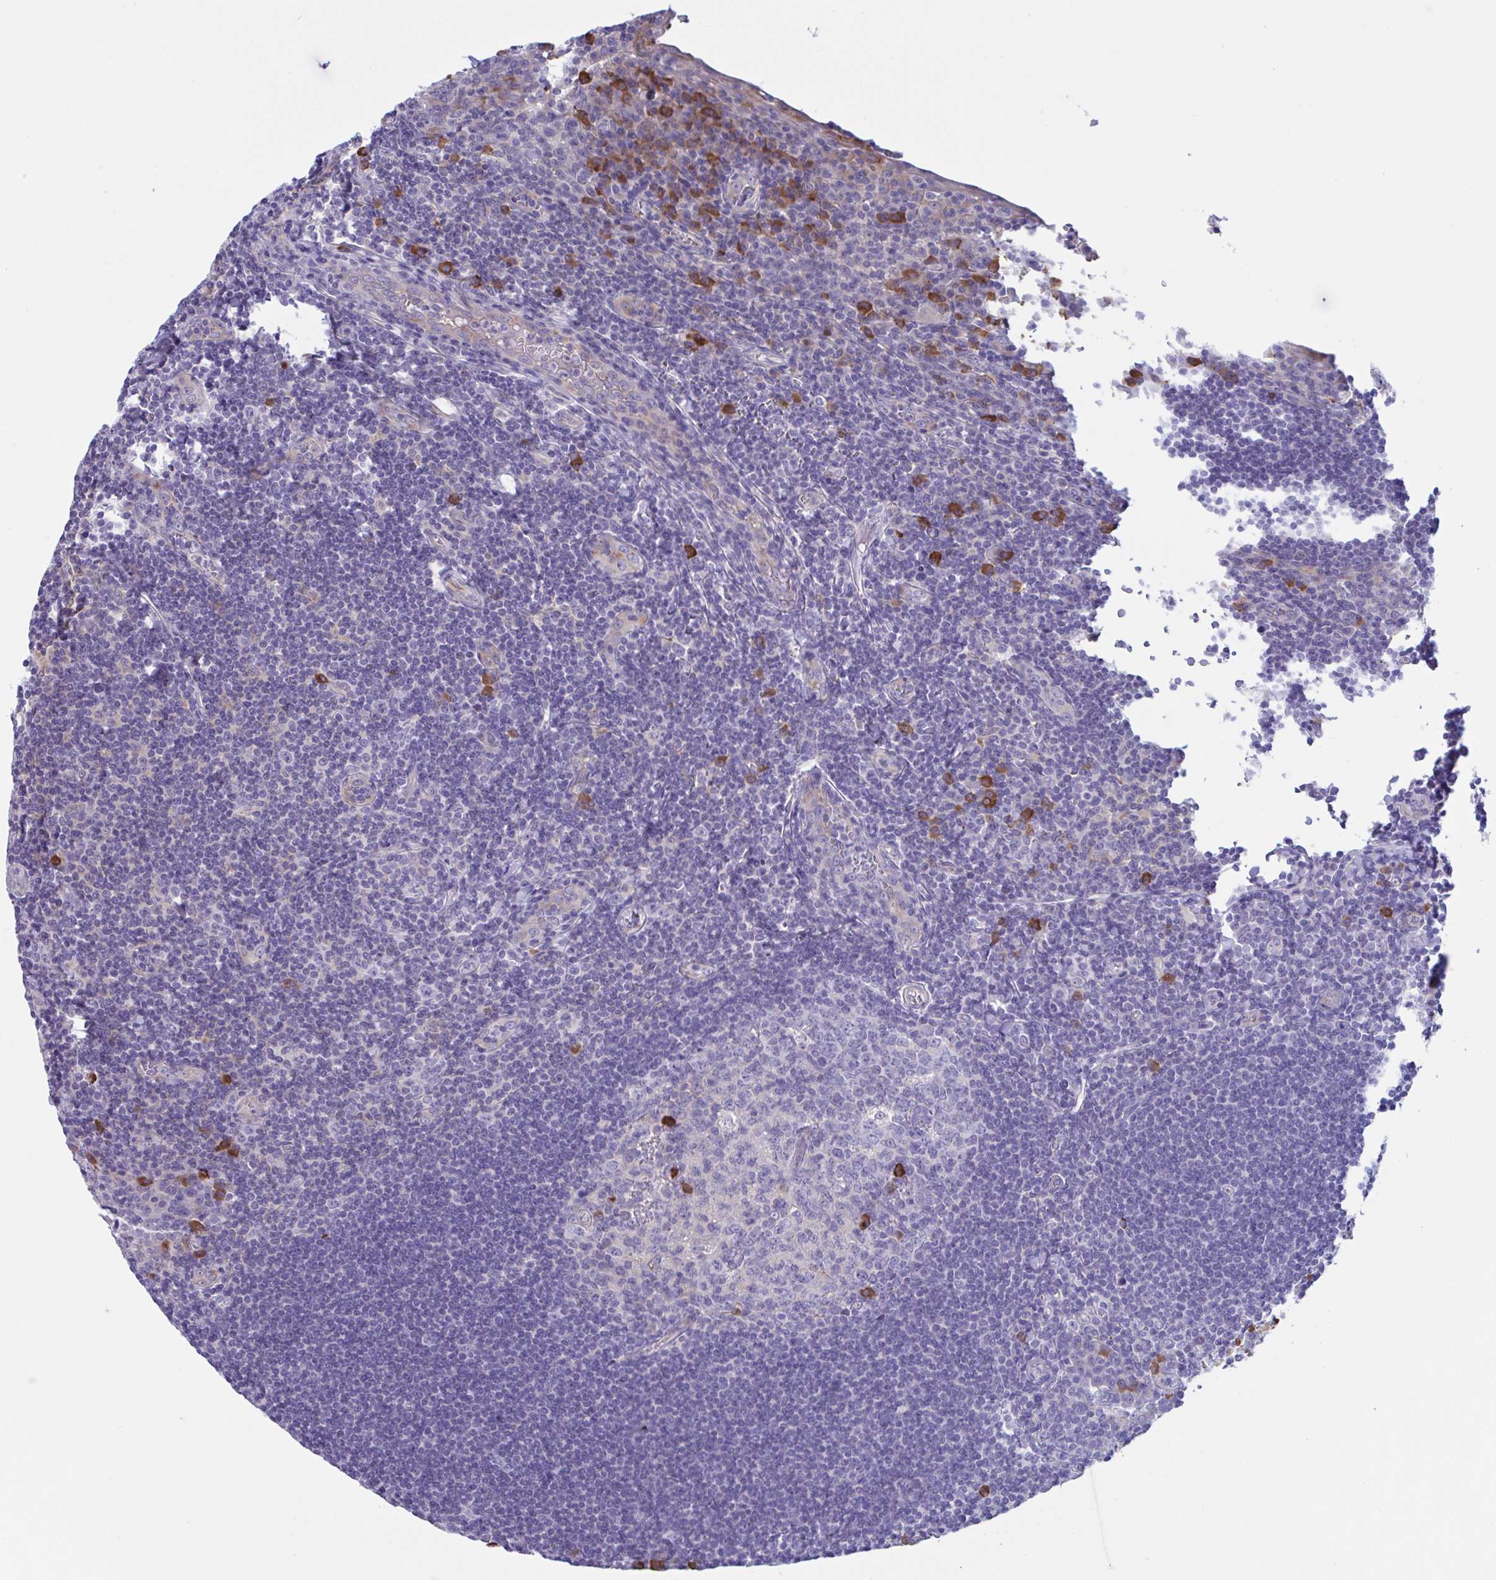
{"staining": {"intensity": "strong", "quantity": "<25%", "location": "cytoplasmic/membranous"}, "tissue": "tonsil", "cell_type": "Germinal center cells", "image_type": "normal", "snomed": [{"axis": "morphology", "description": "Normal tissue, NOS"}, {"axis": "topography", "description": "Tonsil"}], "caption": "Immunohistochemical staining of unremarkable human tonsil shows medium levels of strong cytoplasmic/membranous positivity in approximately <25% of germinal center cells. (DAB IHC with brightfield microscopy, high magnification).", "gene": "MS4A14", "patient": {"sex": "male", "age": 27}}